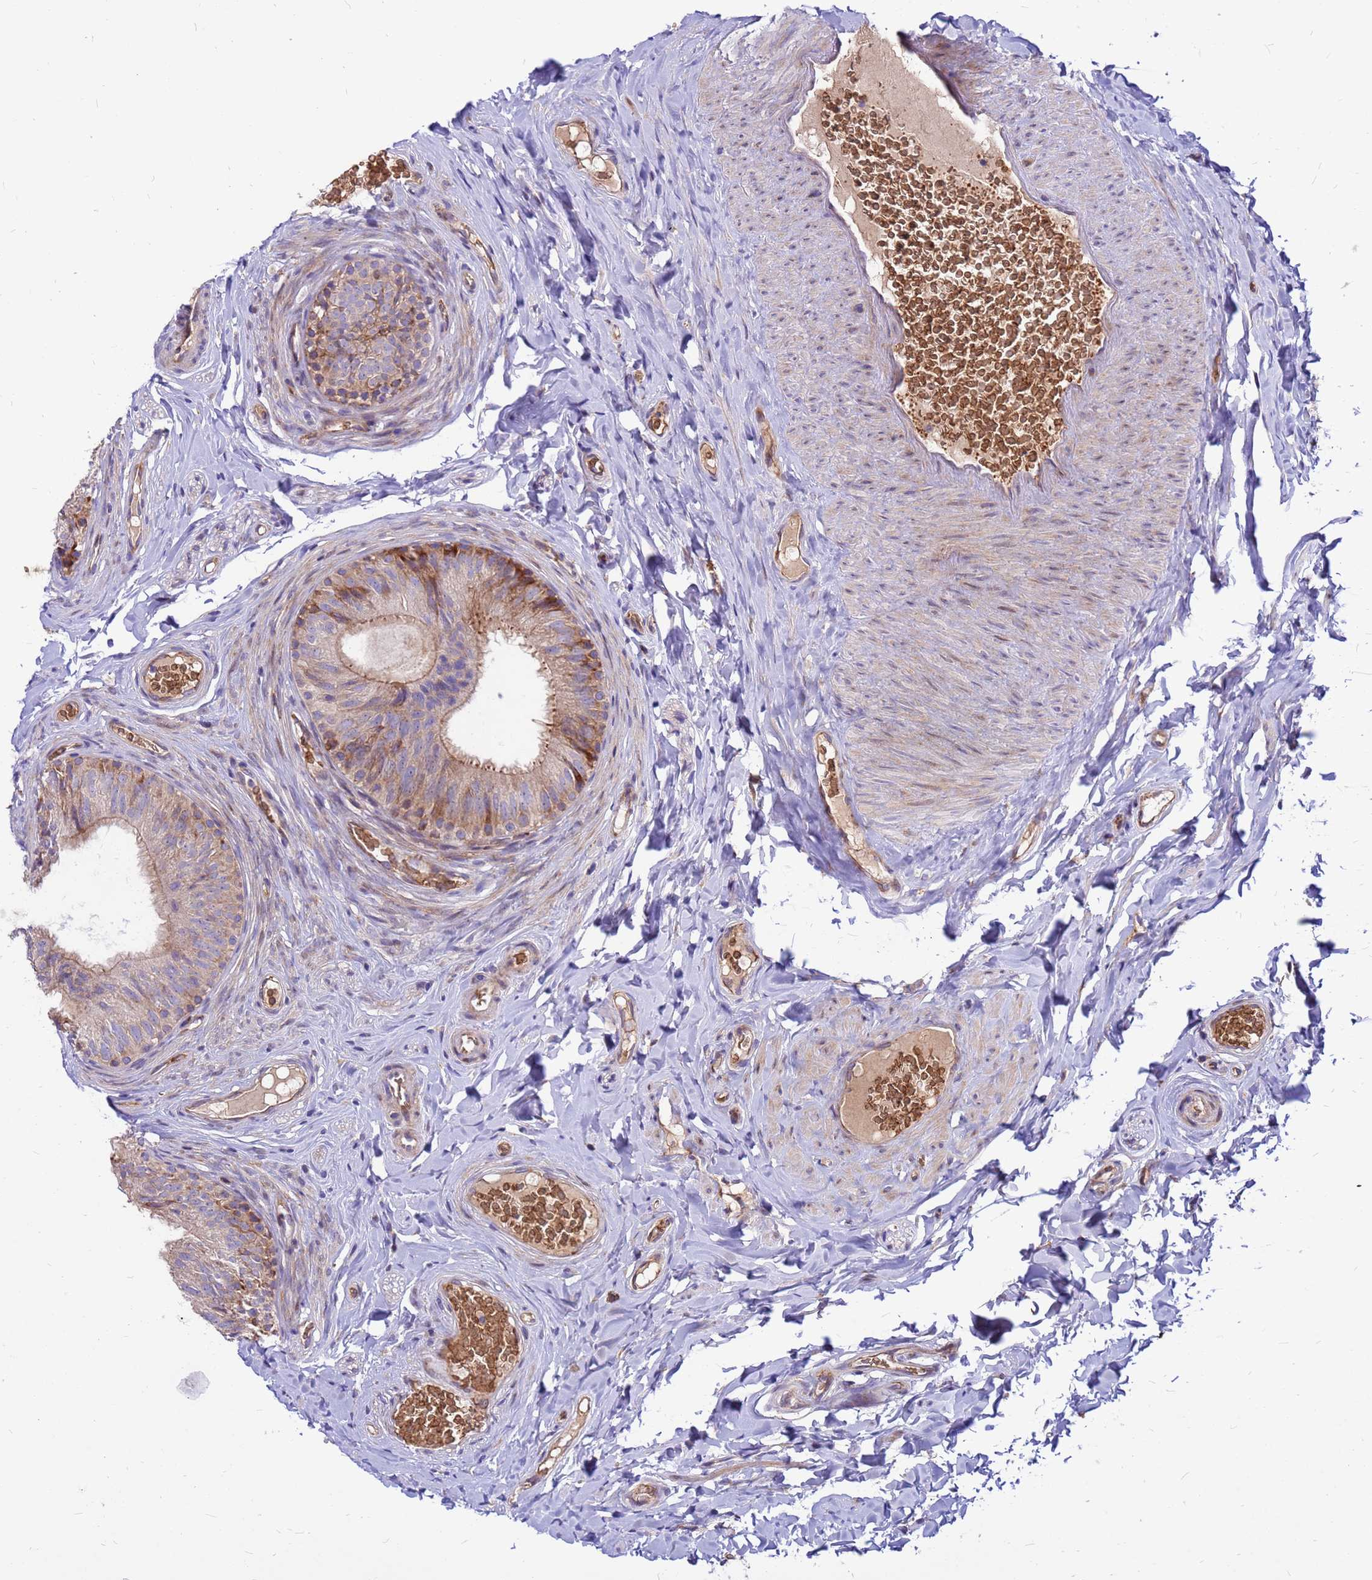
{"staining": {"intensity": "moderate", "quantity": "<25%", "location": "cytoplasmic/membranous"}, "tissue": "epididymis", "cell_type": "Glandular cells", "image_type": "normal", "snomed": [{"axis": "morphology", "description": "Normal tissue, NOS"}, {"axis": "topography", "description": "Epididymis"}], "caption": "Brown immunohistochemical staining in unremarkable human epididymis exhibits moderate cytoplasmic/membranous expression in approximately <25% of glandular cells.", "gene": "ZNF669", "patient": {"sex": "male", "age": 34}}